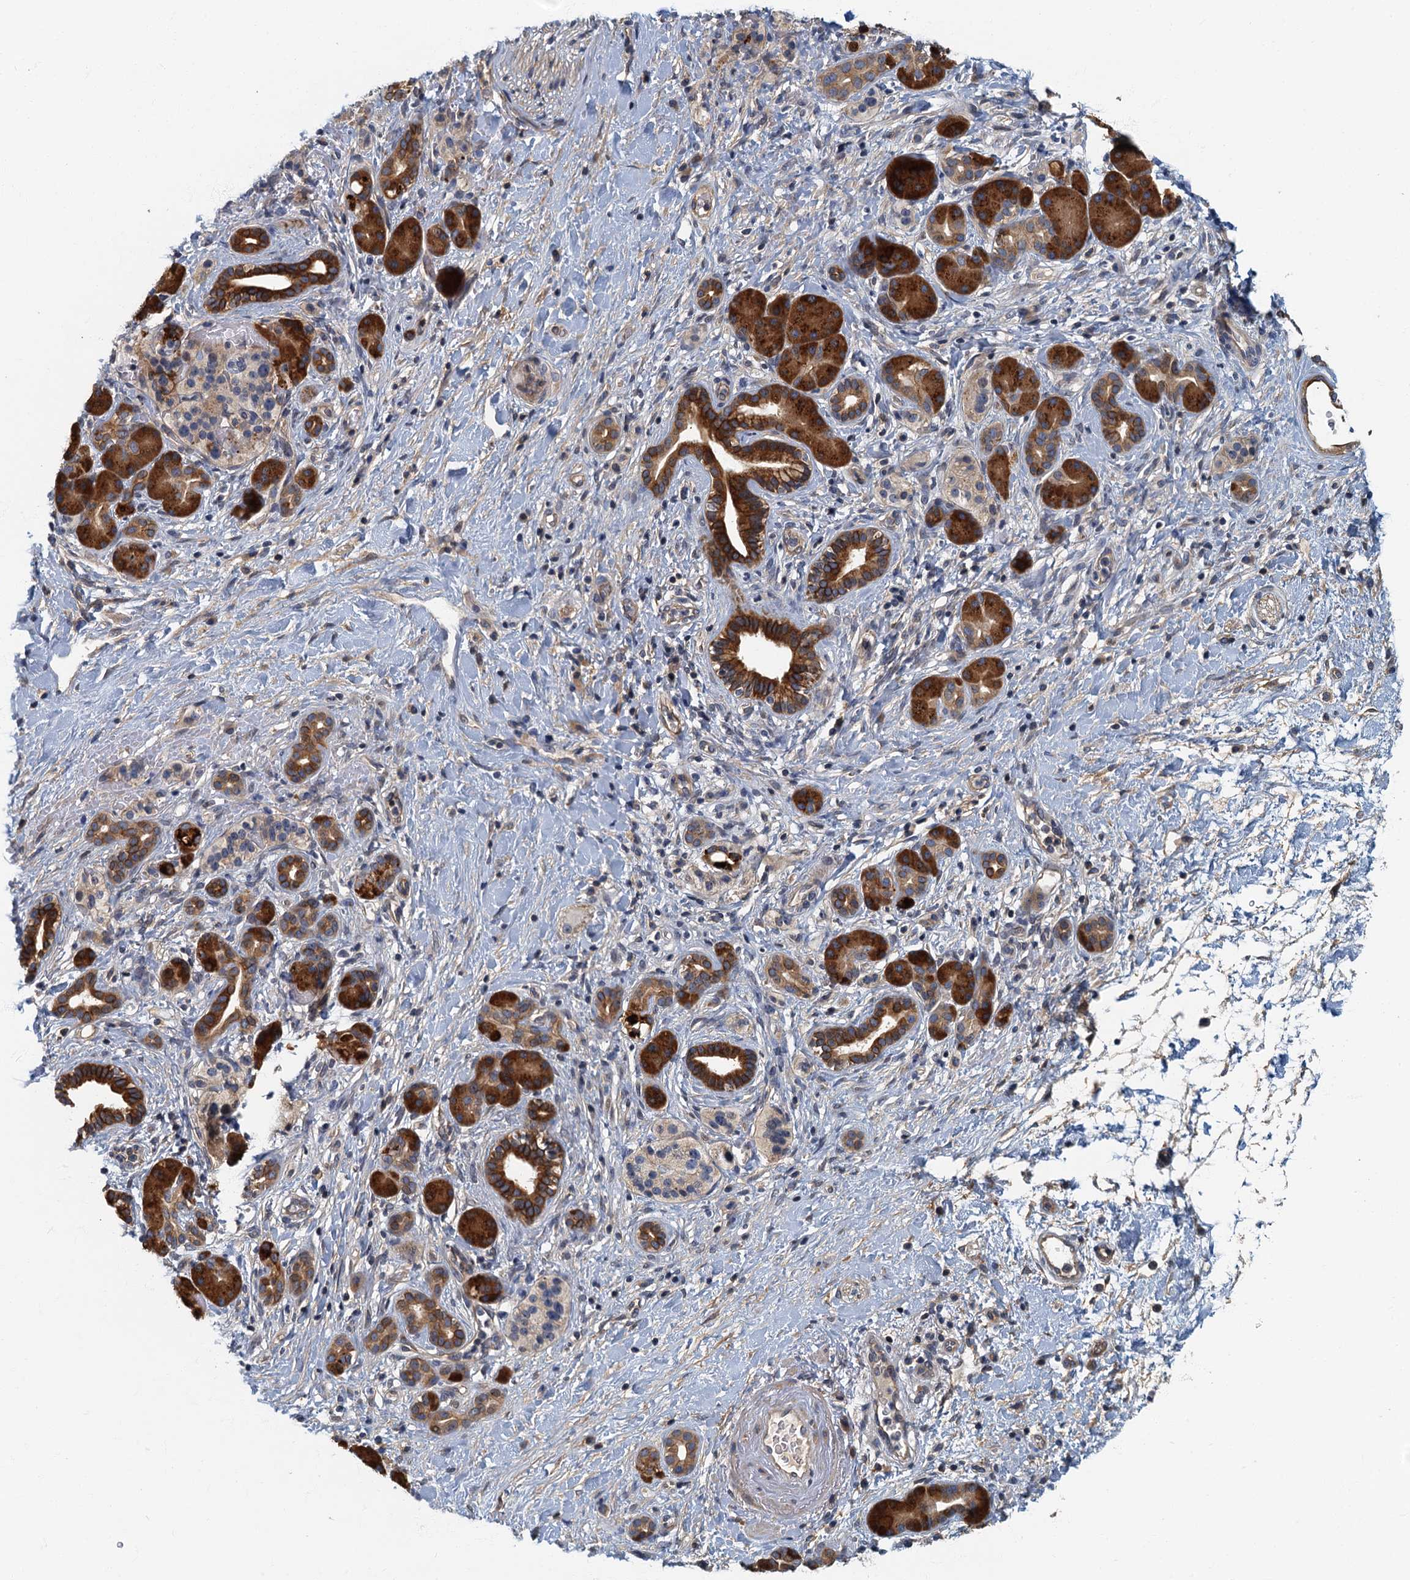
{"staining": {"intensity": "strong", "quantity": ">75%", "location": "cytoplasmic/membranous"}, "tissue": "pancreatic cancer", "cell_type": "Tumor cells", "image_type": "cancer", "snomed": [{"axis": "morphology", "description": "Normal tissue, NOS"}, {"axis": "morphology", "description": "Adenocarcinoma, NOS"}, {"axis": "topography", "description": "Pancreas"}, {"axis": "topography", "description": "Peripheral nerve tissue"}], "caption": "A brown stain highlights strong cytoplasmic/membranous expression of a protein in pancreatic adenocarcinoma tumor cells. (brown staining indicates protein expression, while blue staining denotes nuclei).", "gene": "CKAP2L", "patient": {"sex": "female", "age": 77}}